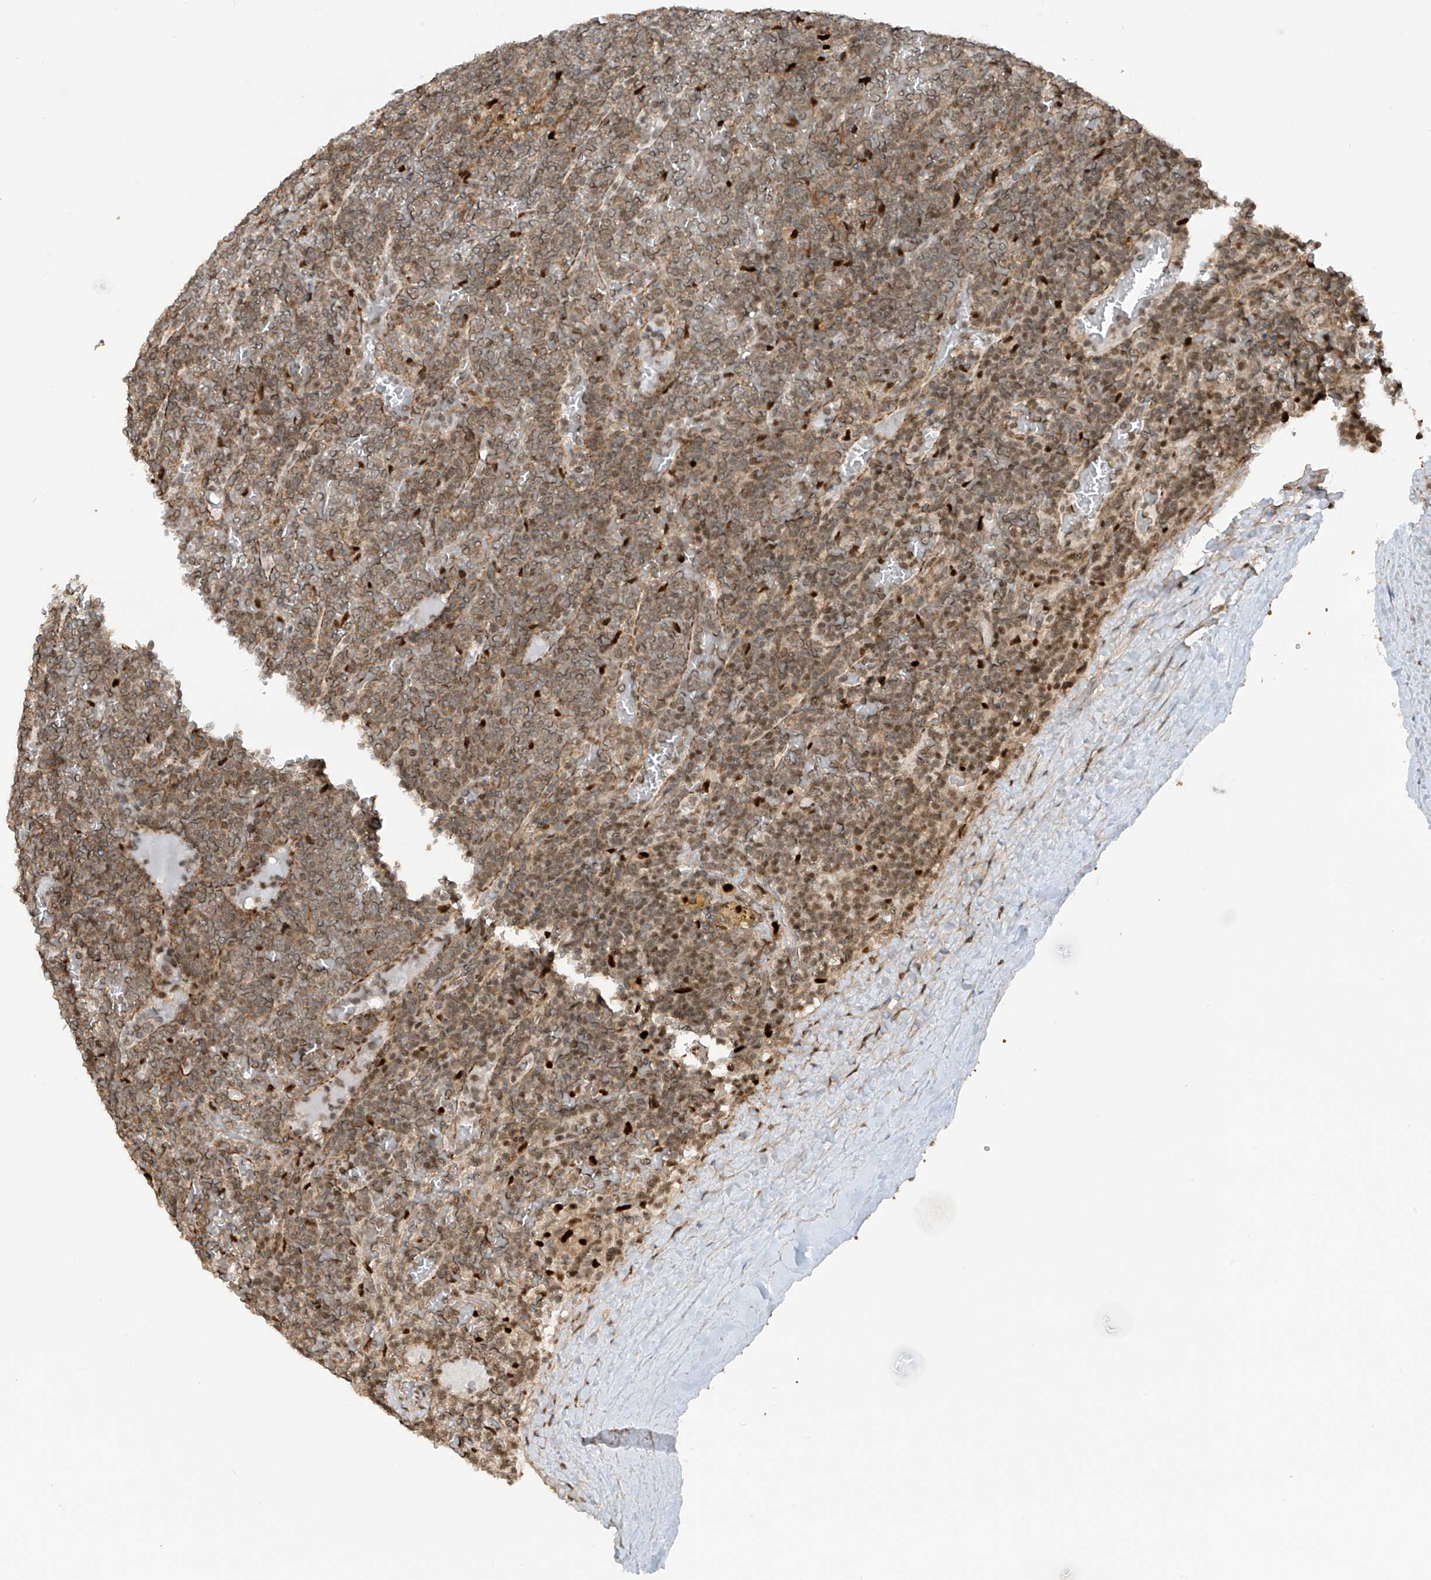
{"staining": {"intensity": "moderate", "quantity": "25%-75%", "location": "nuclear"}, "tissue": "lymphoma", "cell_type": "Tumor cells", "image_type": "cancer", "snomed": [{"axis": "morphology", "description": "Malignant lymphoma, non-Hodgkin's type, Low grade"}, {"axis": "topography", "description": "Spleen"}], "caption": "Immunohistochemistry of lymphoma demonstrates medium levels of moderate nuclear positivity in about 25%-75% of tumor cells.", "gene": "REPIN1", "patient": {"sex": "female", "age": 19}}